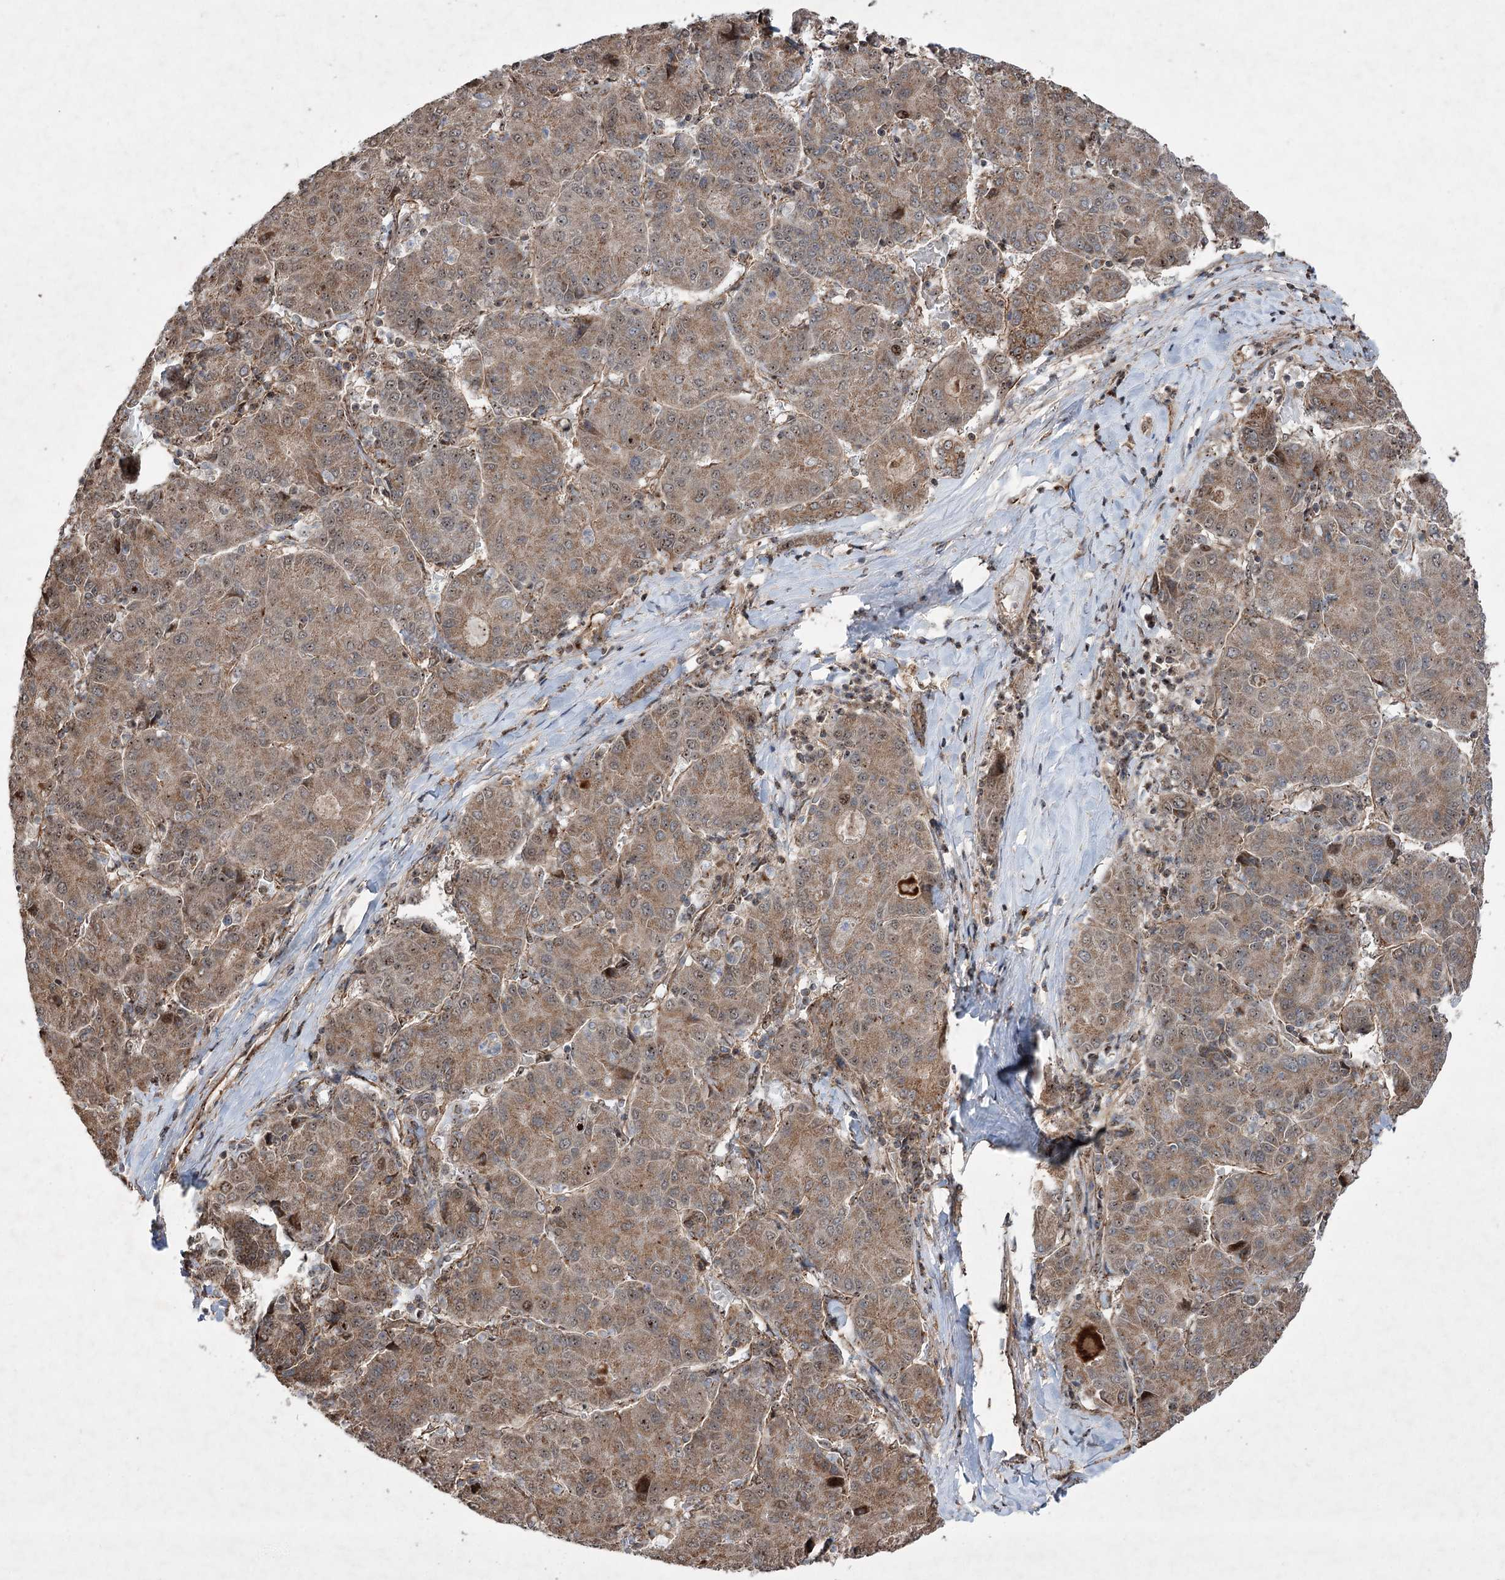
{"staining": {"intensity": "moderate", "quantity": ">75%", "location": "cytoplasmic/membranous"}, "tissue": "liver cancer", "cell_type": "Tumor cells", "image_type": "cancer", "snomed": [{"axis": "morphology", "description": "Carcinoma, Hepatocellular, NOS"}, {"axis": "topography", "description": "Liver"}], "caption": "Immunohistochemical staining of liver cancer shows medium levels of moderate cytoplasmic/membranous expression in approximately >75% of tumor cells.", "gene": "SERINC5", "patient": {"sex": "male", "age": 65}}